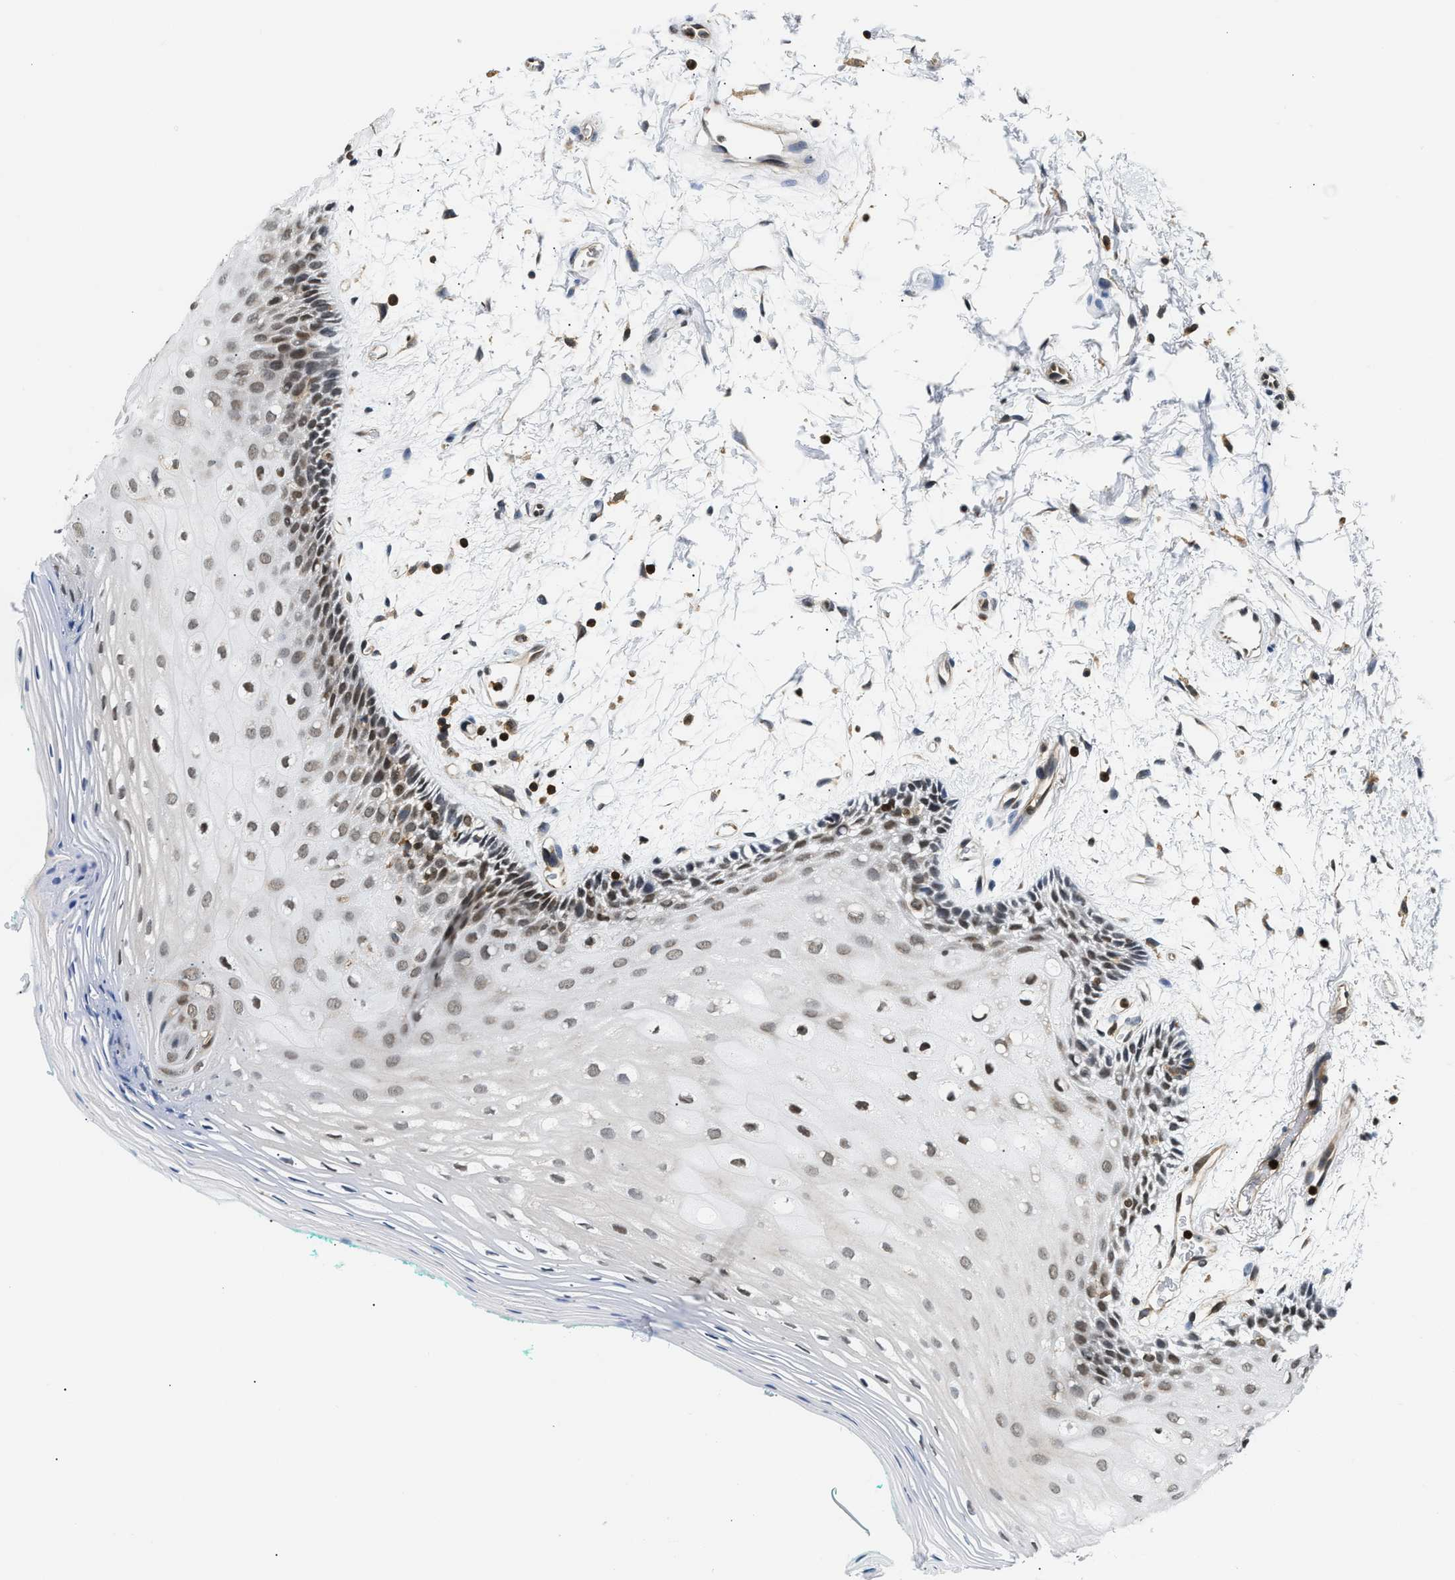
{"staining": {"intensity": "moderate", "quantity": "25%-75%", "location": "nuclear"}, "tissue": "oral mucosa", "cell_type": "Squamous epithelial cells", "image_type": "normal", "snomed": [{"axis": "morphology", "description": "Normal tissue, NOS"}, {"axis": "topography", "description": "Skeletal muscle"}, {"axis": "topography", "description": "Oral tissue"}, {"axis": "topography", "description": "Peripheral nerve tissue"}], "caption": "Benign oral mucosa displays moderate nuclear staining in approximately 25%-75% of squamous epithelial cells (DAB IHC with brightfield microscopy, high magnification)..", "gene": "STK10", "patient": {"sex": "female", "age": 84}}